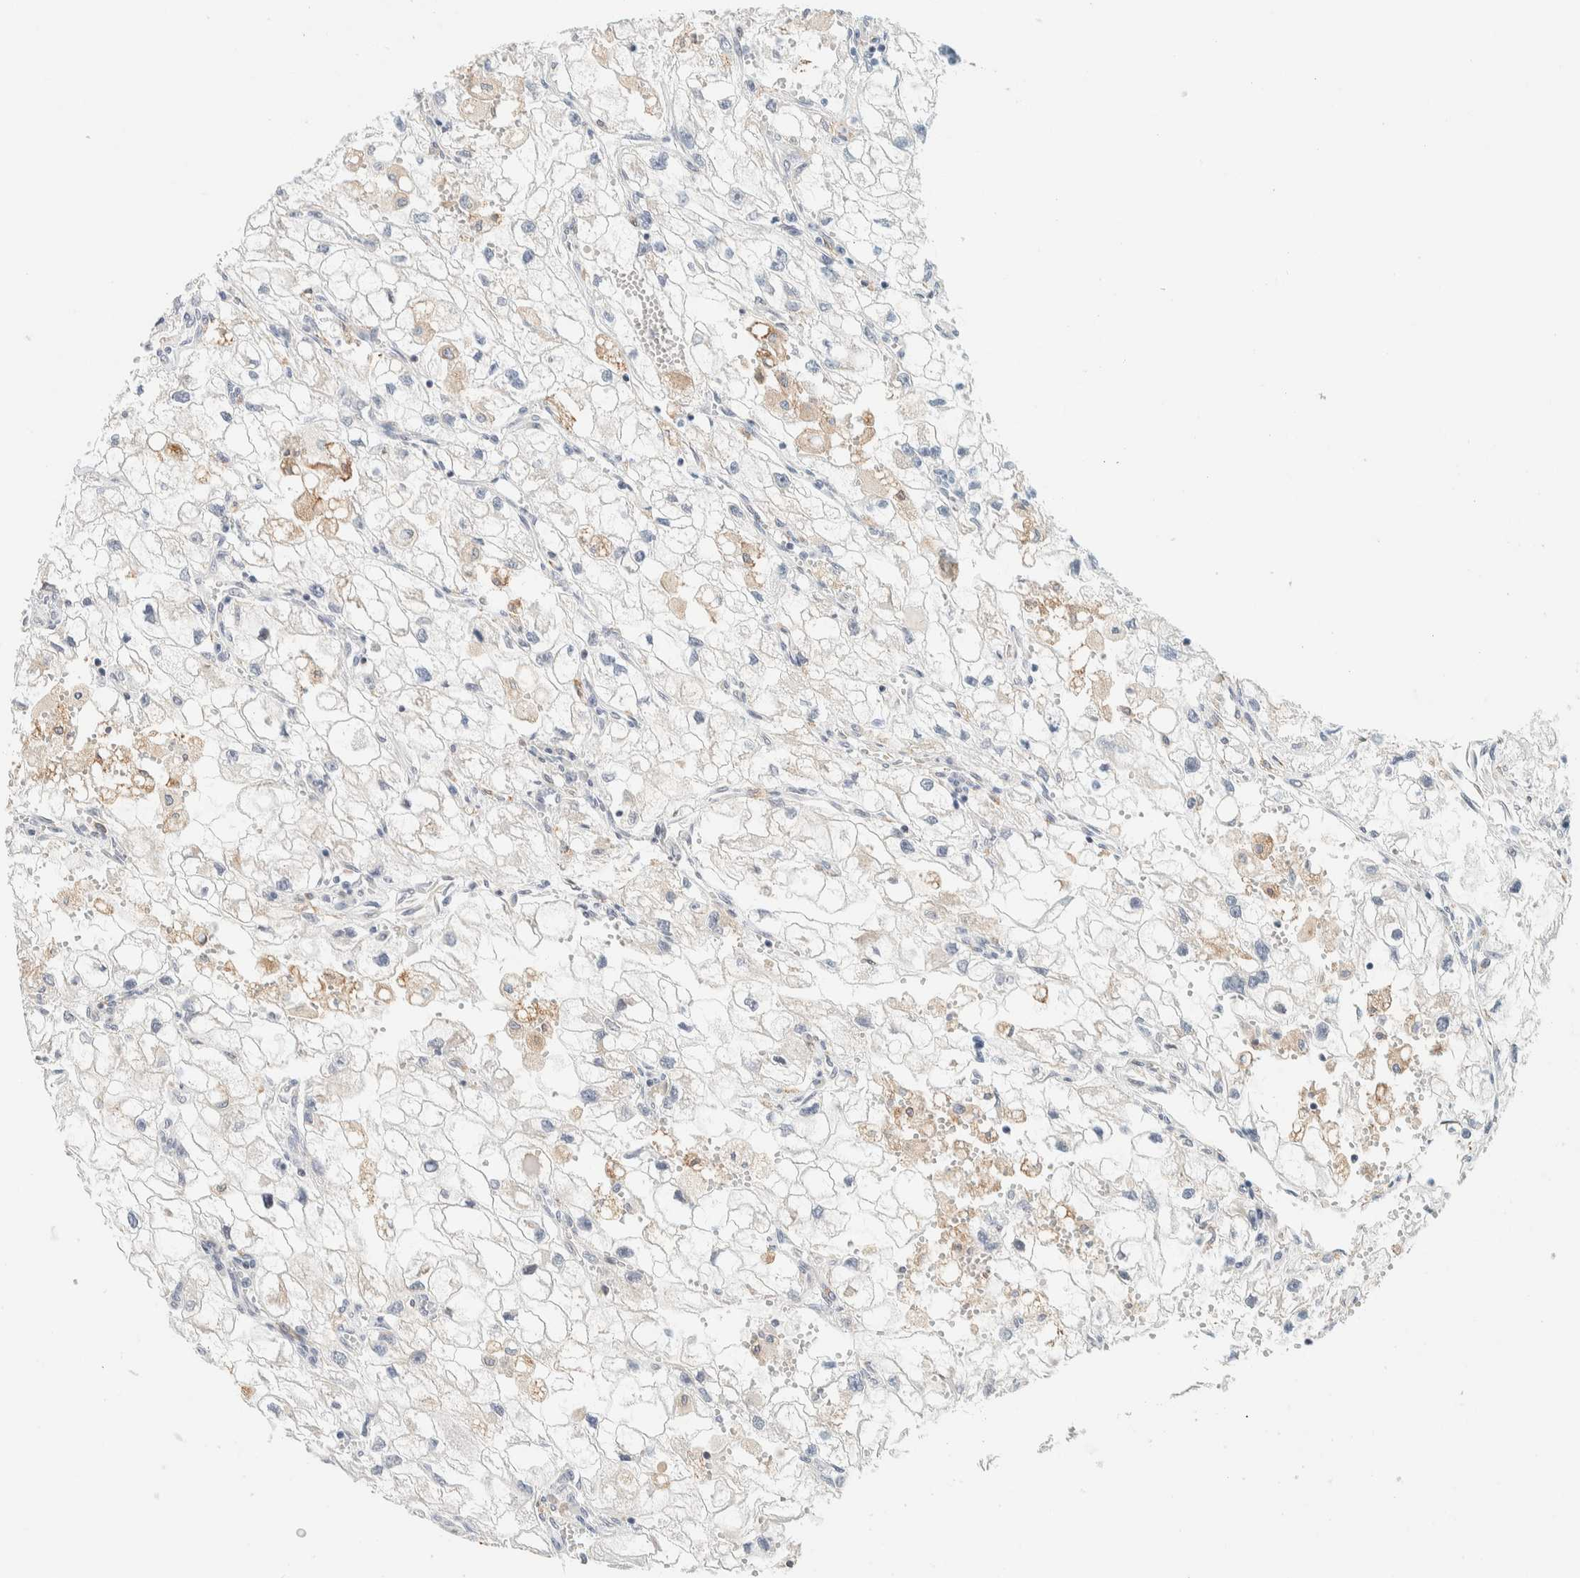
{"staining": {"intensity": "weak", "quantity": "<25%", "location": "cytoplasmic/membranous"}, "tissue": "renal cancer", "cell_type": "Tumor cells", "image_type": "cancer", "snomed": [{"axis": "morphology", "description": "Adenocarcinoma, NOS"}, {"axis": "topography", "description": "Kidney"}], "caption": "An immunohistochemistry photomicrograph of renal cancer (adenocarcinoma) is shown. There is no staining in tumor cells of renal cancer (adenocarcinoma). (DAB immunohistochemistry, high magnification).", "gene": "SUMF2", "patient": {"sex": "female", "age": 70}}